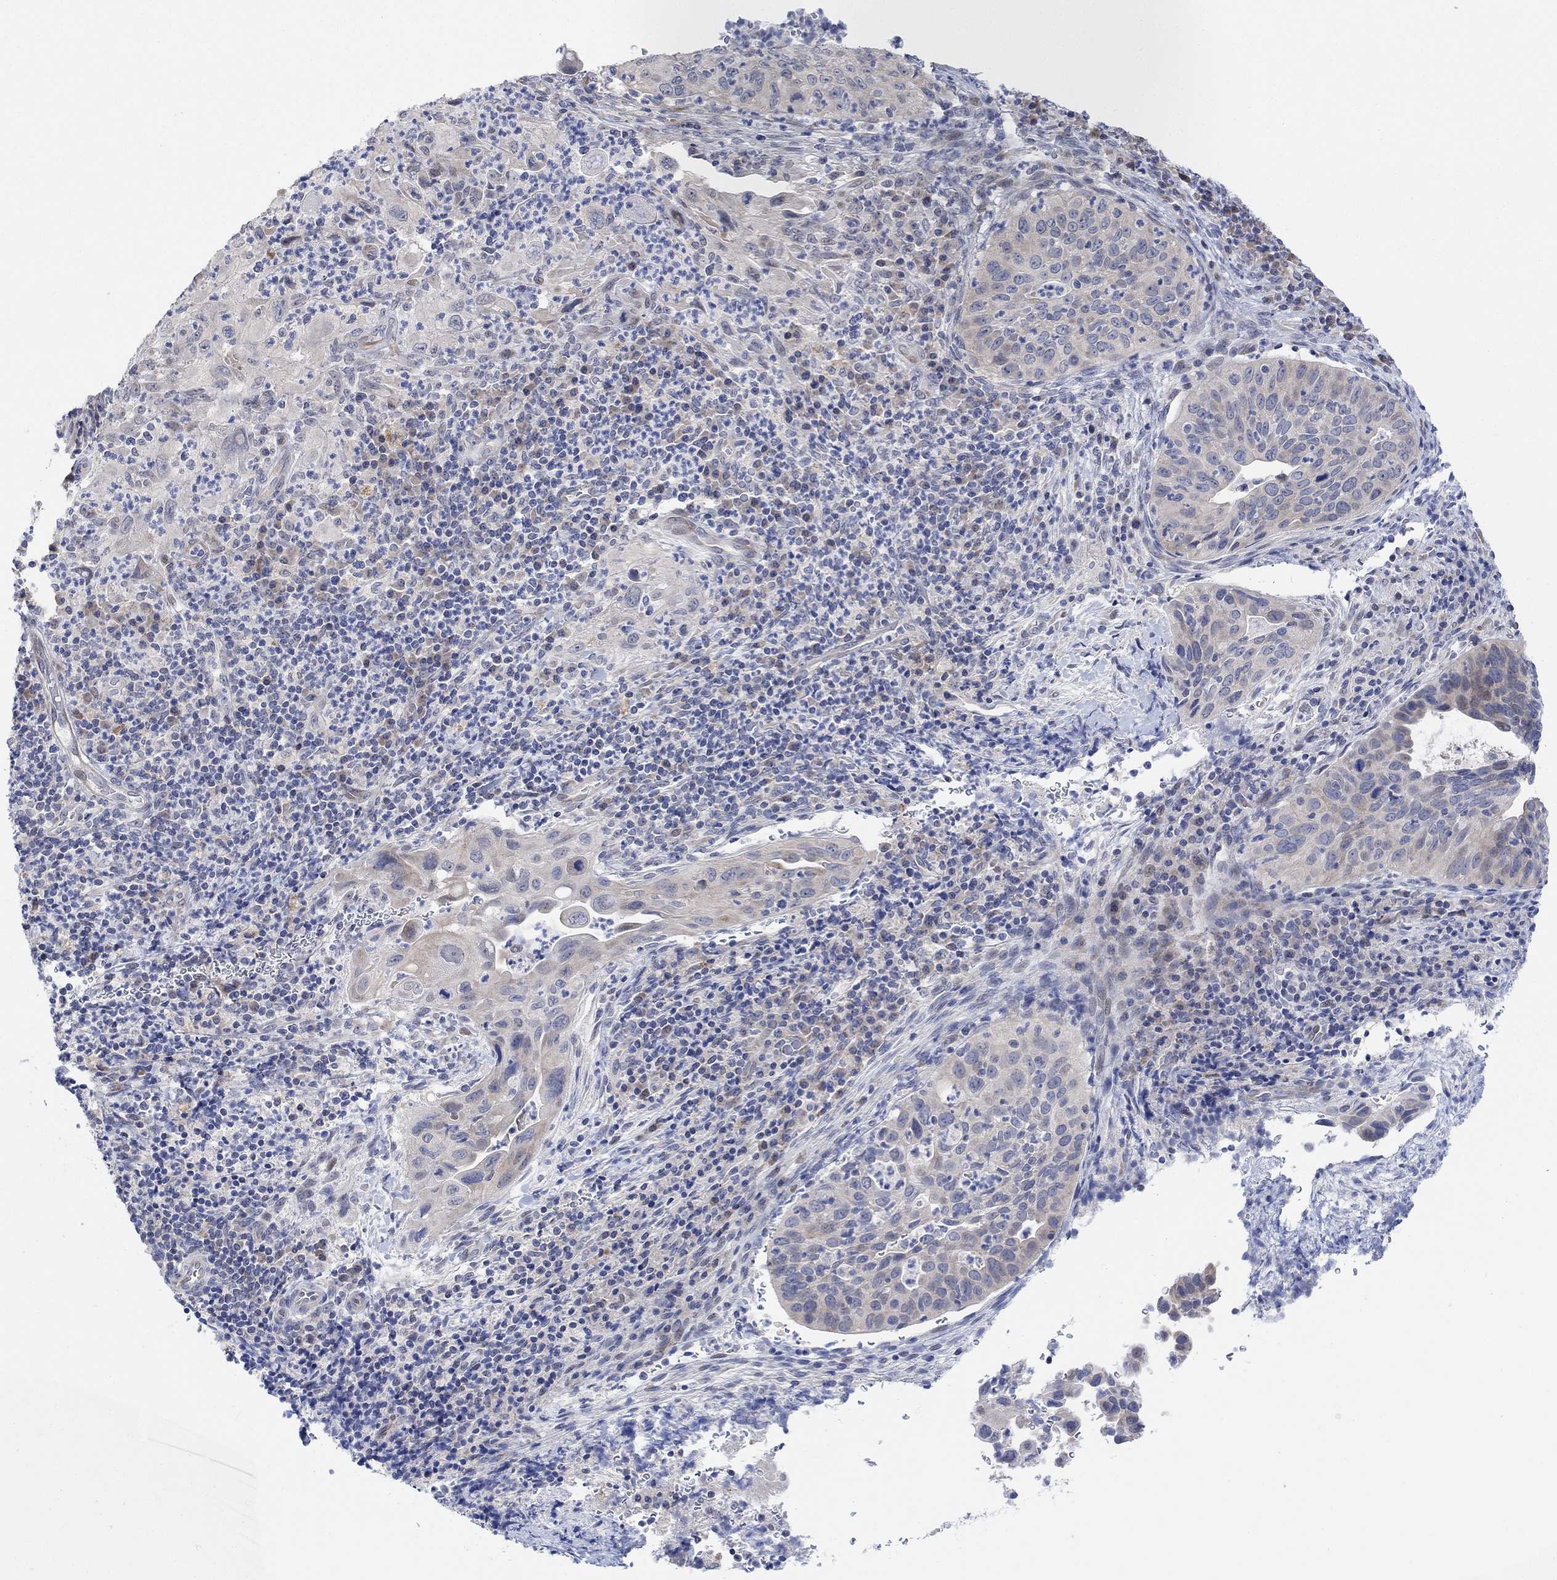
{"staining": {"intensity": "negative", "quantity": "none", "location": "none"}, "tissue": "cervical cancer", "cell_type": "Tumor cells", "image_type": "cancer", "snomed": [{"axis": "morphology", "description": "Squamous cell carcinoma, NOS"}, {"axis": "topography", "description": "Cervix"}], "caption": "Immunohistochemical staining of squamous cell carcinoma (cervical) shows no significant staining in tumor cells. The staining was performed using DAB to visualize the protein expression in brown, while the nuclei were stained in blue with hematoxylin (Magnification: 20x).", "gene": "CNTF", "patient": {"sex": "female", "age": 26}}